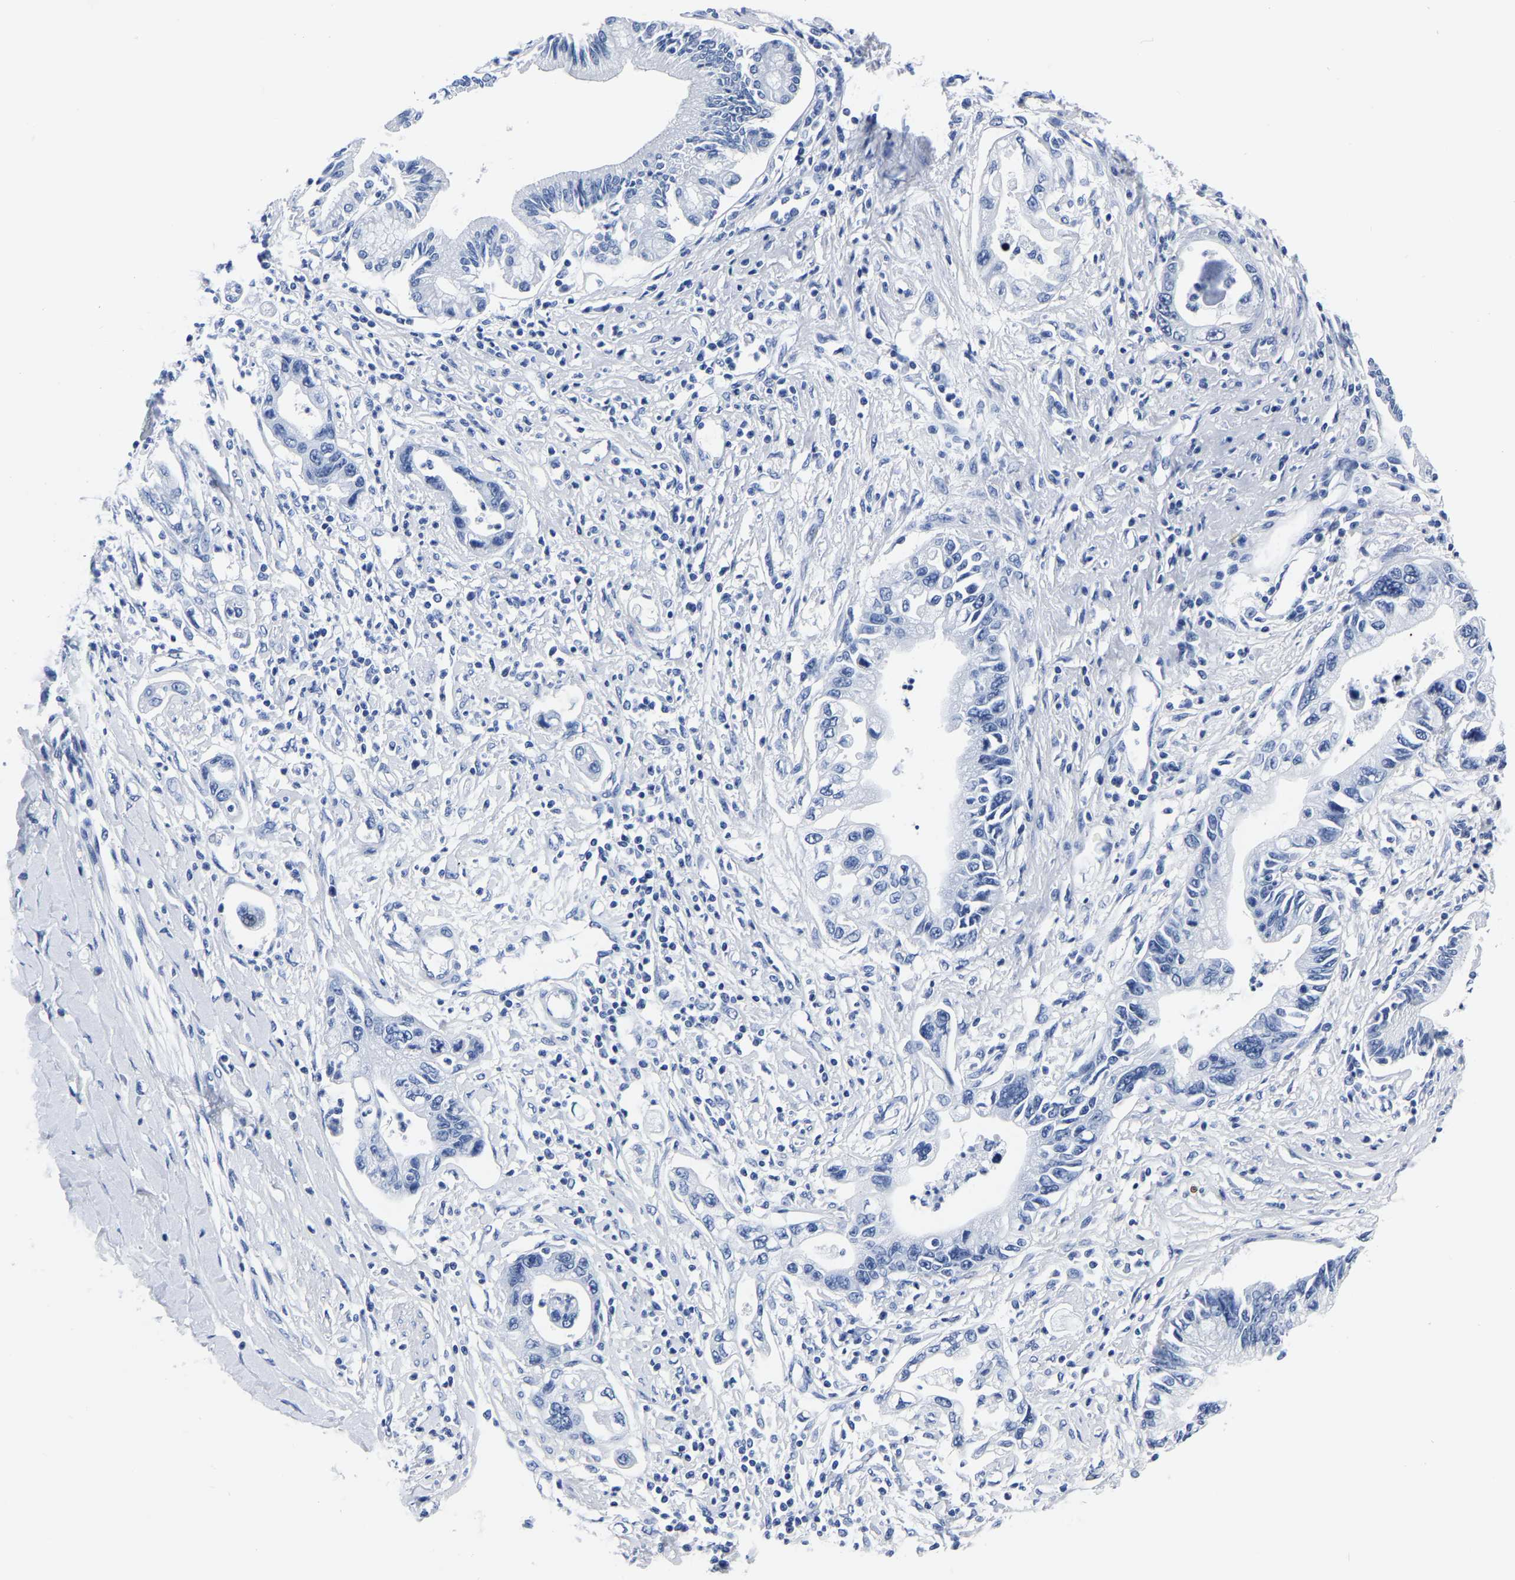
{"staining": {"intensity": "negative", "quantity": "none", "location": "none"}, "tissue": "pancreatic cancer", "cell_type": "Tumor cells", "image_type": "cancer", "snomed": [{"axis": "morphology", "description": "Adenocarcinoma, NOS"}, {"axis": "topography", "description": "Pancreas"}], "caption": "Immunohistochemical staining of pancreatic cancer (adenocarcinoma) shows no significant positivity in tumor cells.", "gene": "IMPG2", "patient": {"sex": "male", "age": 56}}